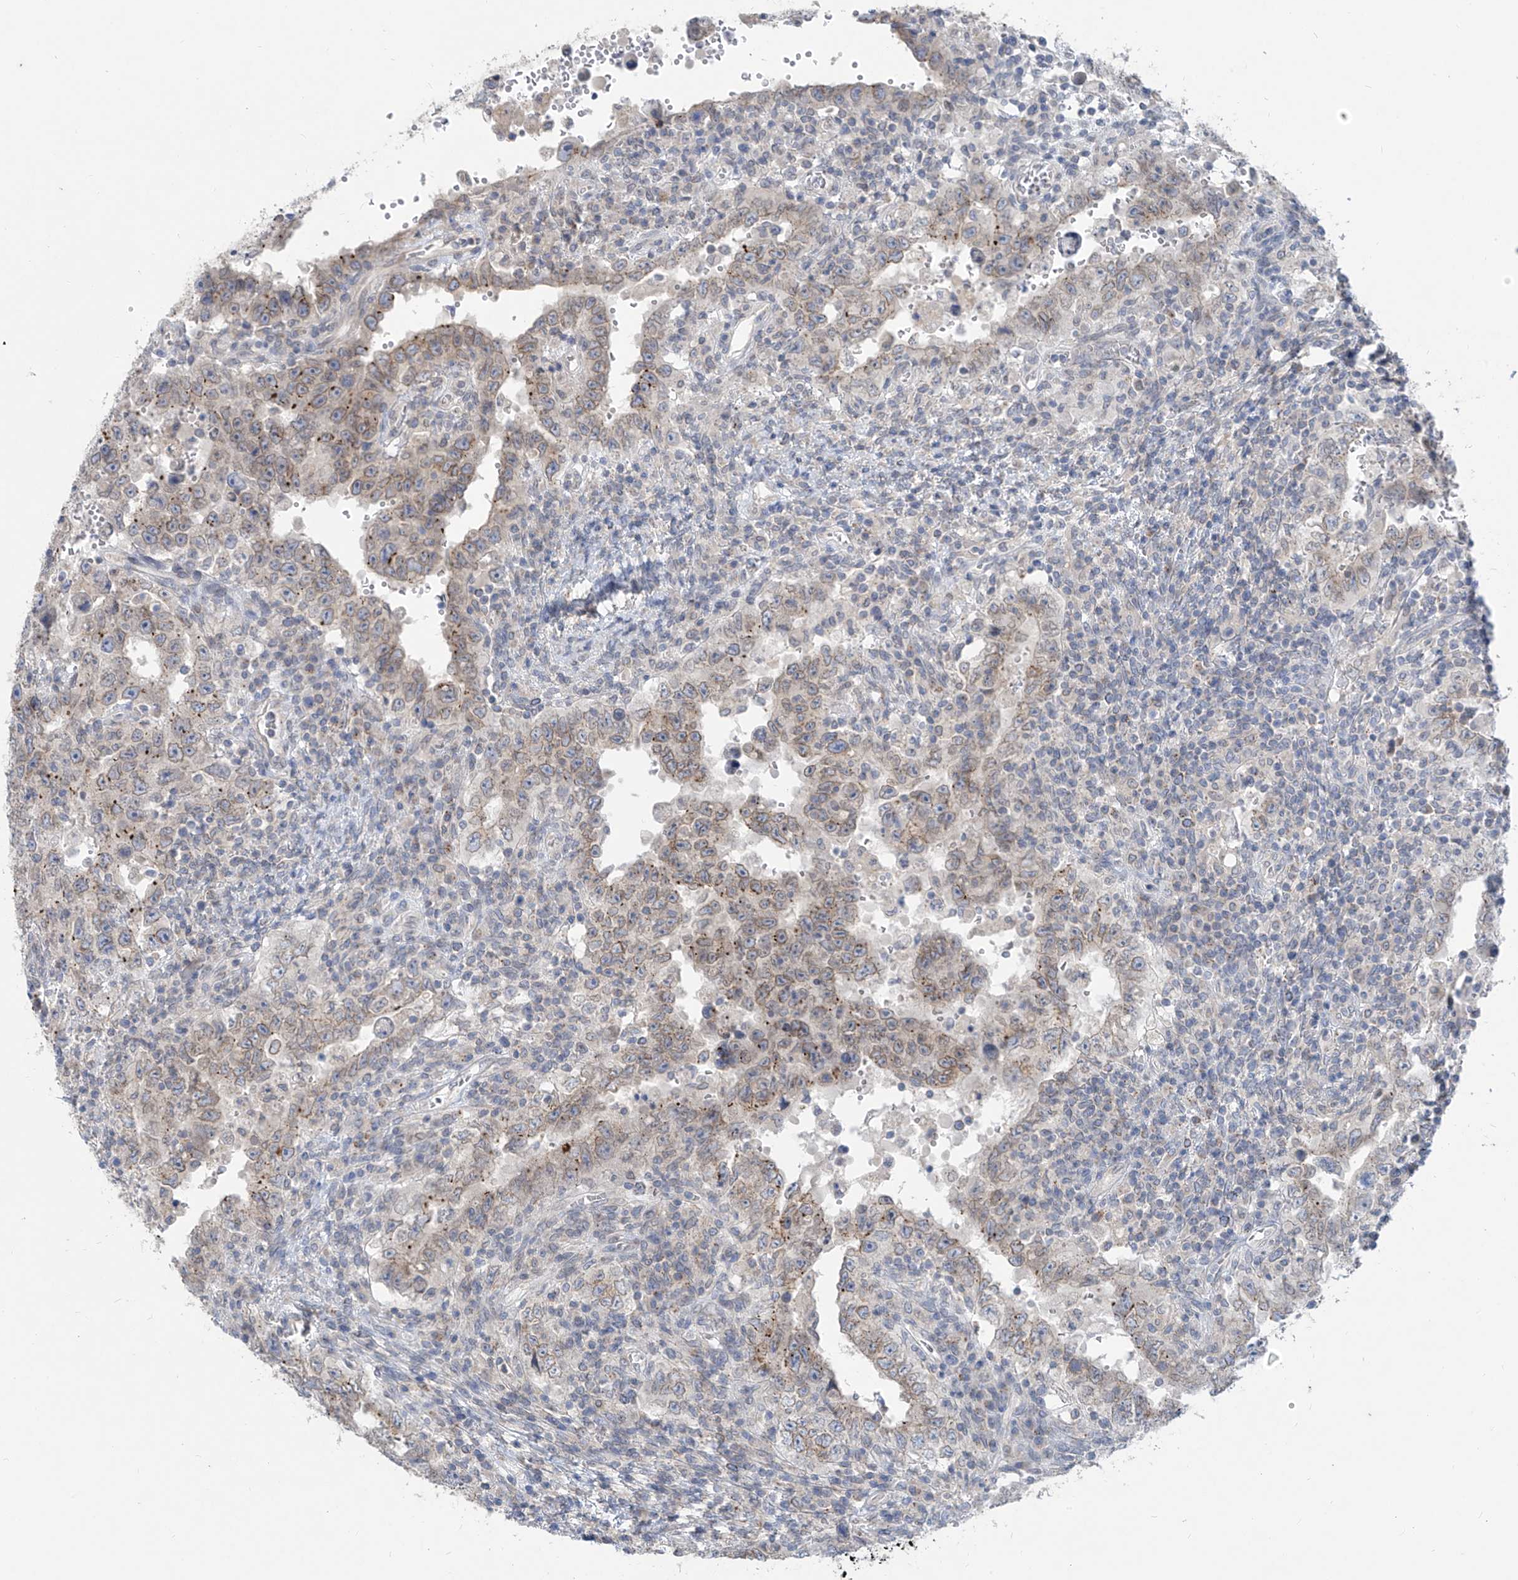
{"staining": {"intensity": "weak", "quantity": "25%-75%", "location": "cytoplasmic/membranous,nuclear"}, "tissue": "testis cancer", "cell_type": "Tumor cells", "image_type": "cancer", "snomed": [{"axis": "morphology", "description": "Carcinoma, Embryonal, NOS"}, {"axis": "topography", "description": "Testis"}], "caption": "Tumor cells display low levels of weak cytoplasmic/membranous and nuclear staining in about 25%-75% of cells in testis cancer (embryonal carcinoma).", "gene": "KRTAP25-1", "patient": {"sex": "male", "age": 26}}